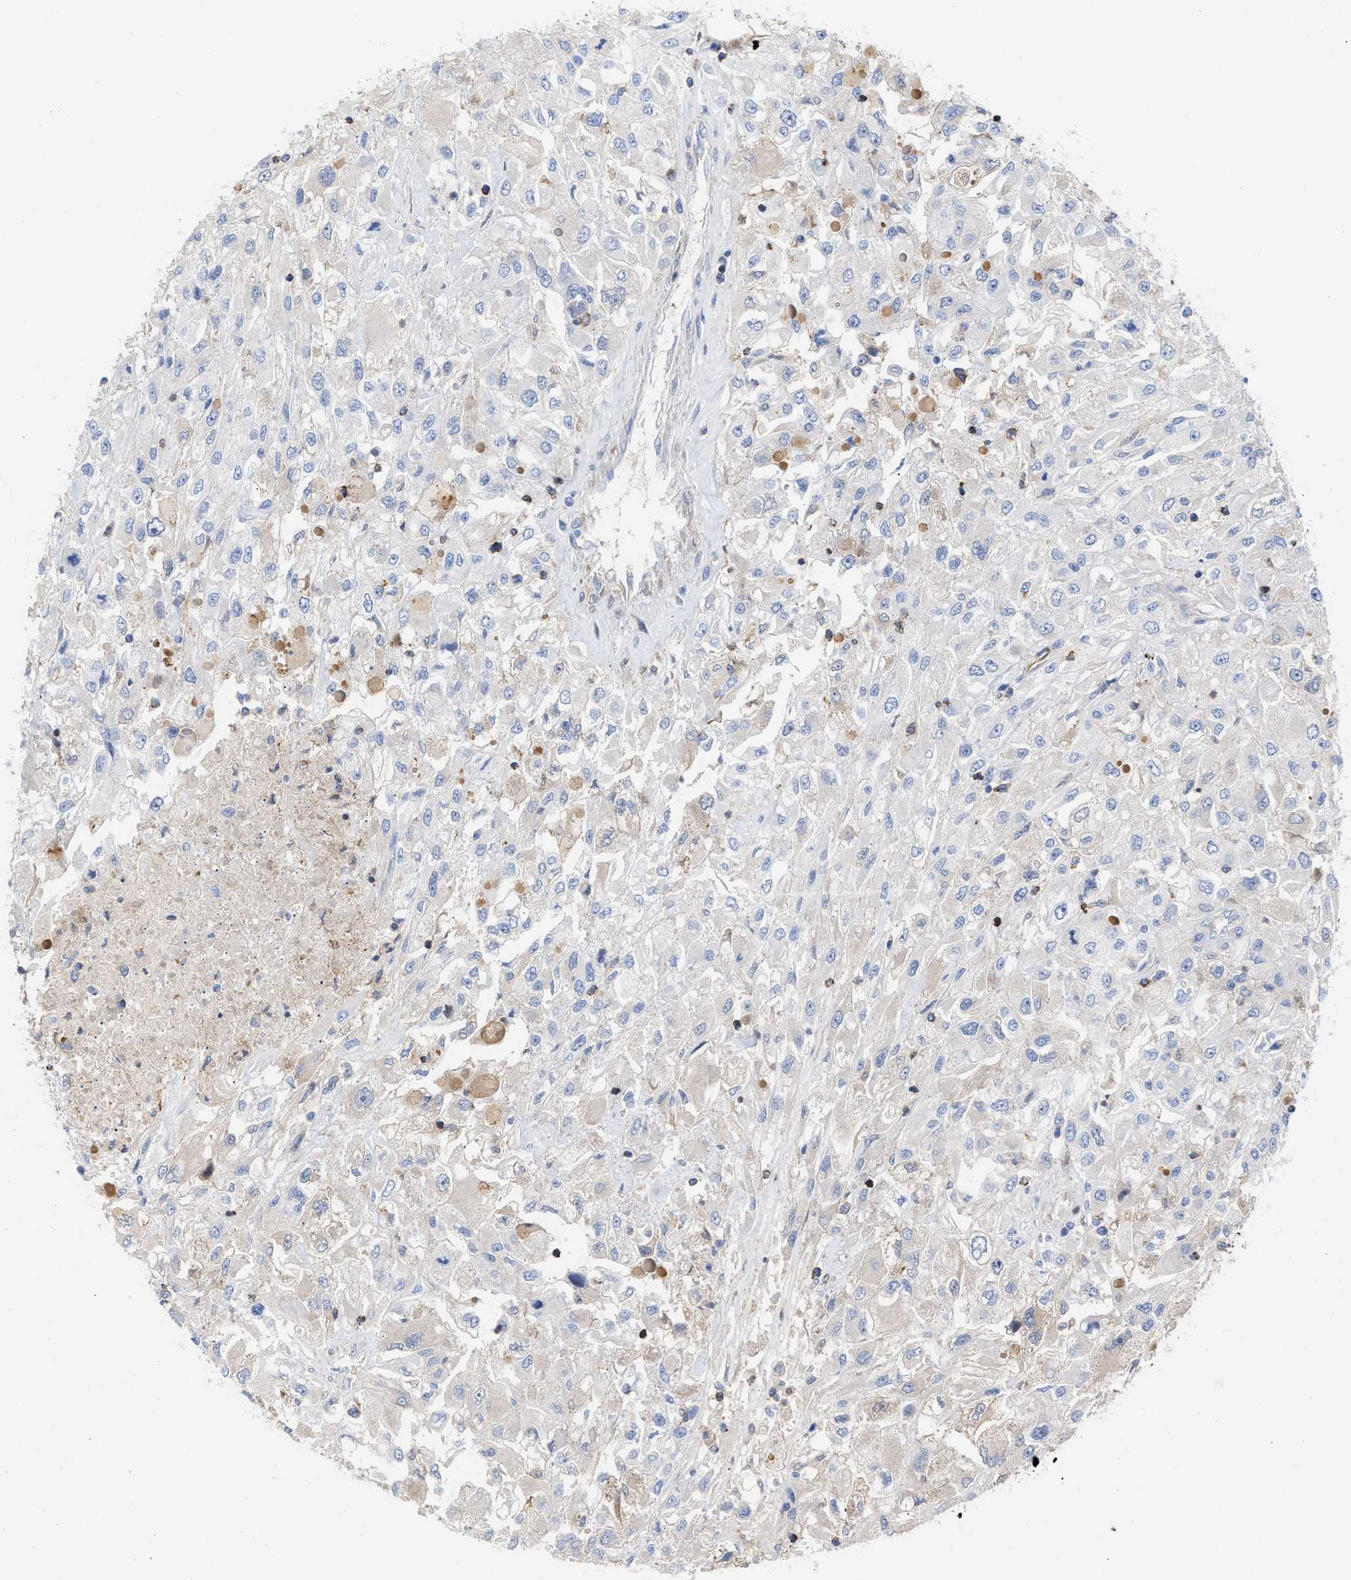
{"staining": {"intensity": "negative", "quantity": "none", "location": "none"}, "tissue": "renal cancer", "cell_type": "Tumor cells", "image_type": "cancer", "snomed": [{"axis": "morphology", "description": "Adenocarcinoma, NOS"}, {"axis": "topography", "description": "Kidney"}], "caption": "Immunohistochemical staining of human adenocarcinoma (renal) reveals no significant expression in tumor cells.", "gene": "HS3ST5", "patient": {"sex": "female", "age": 52}}